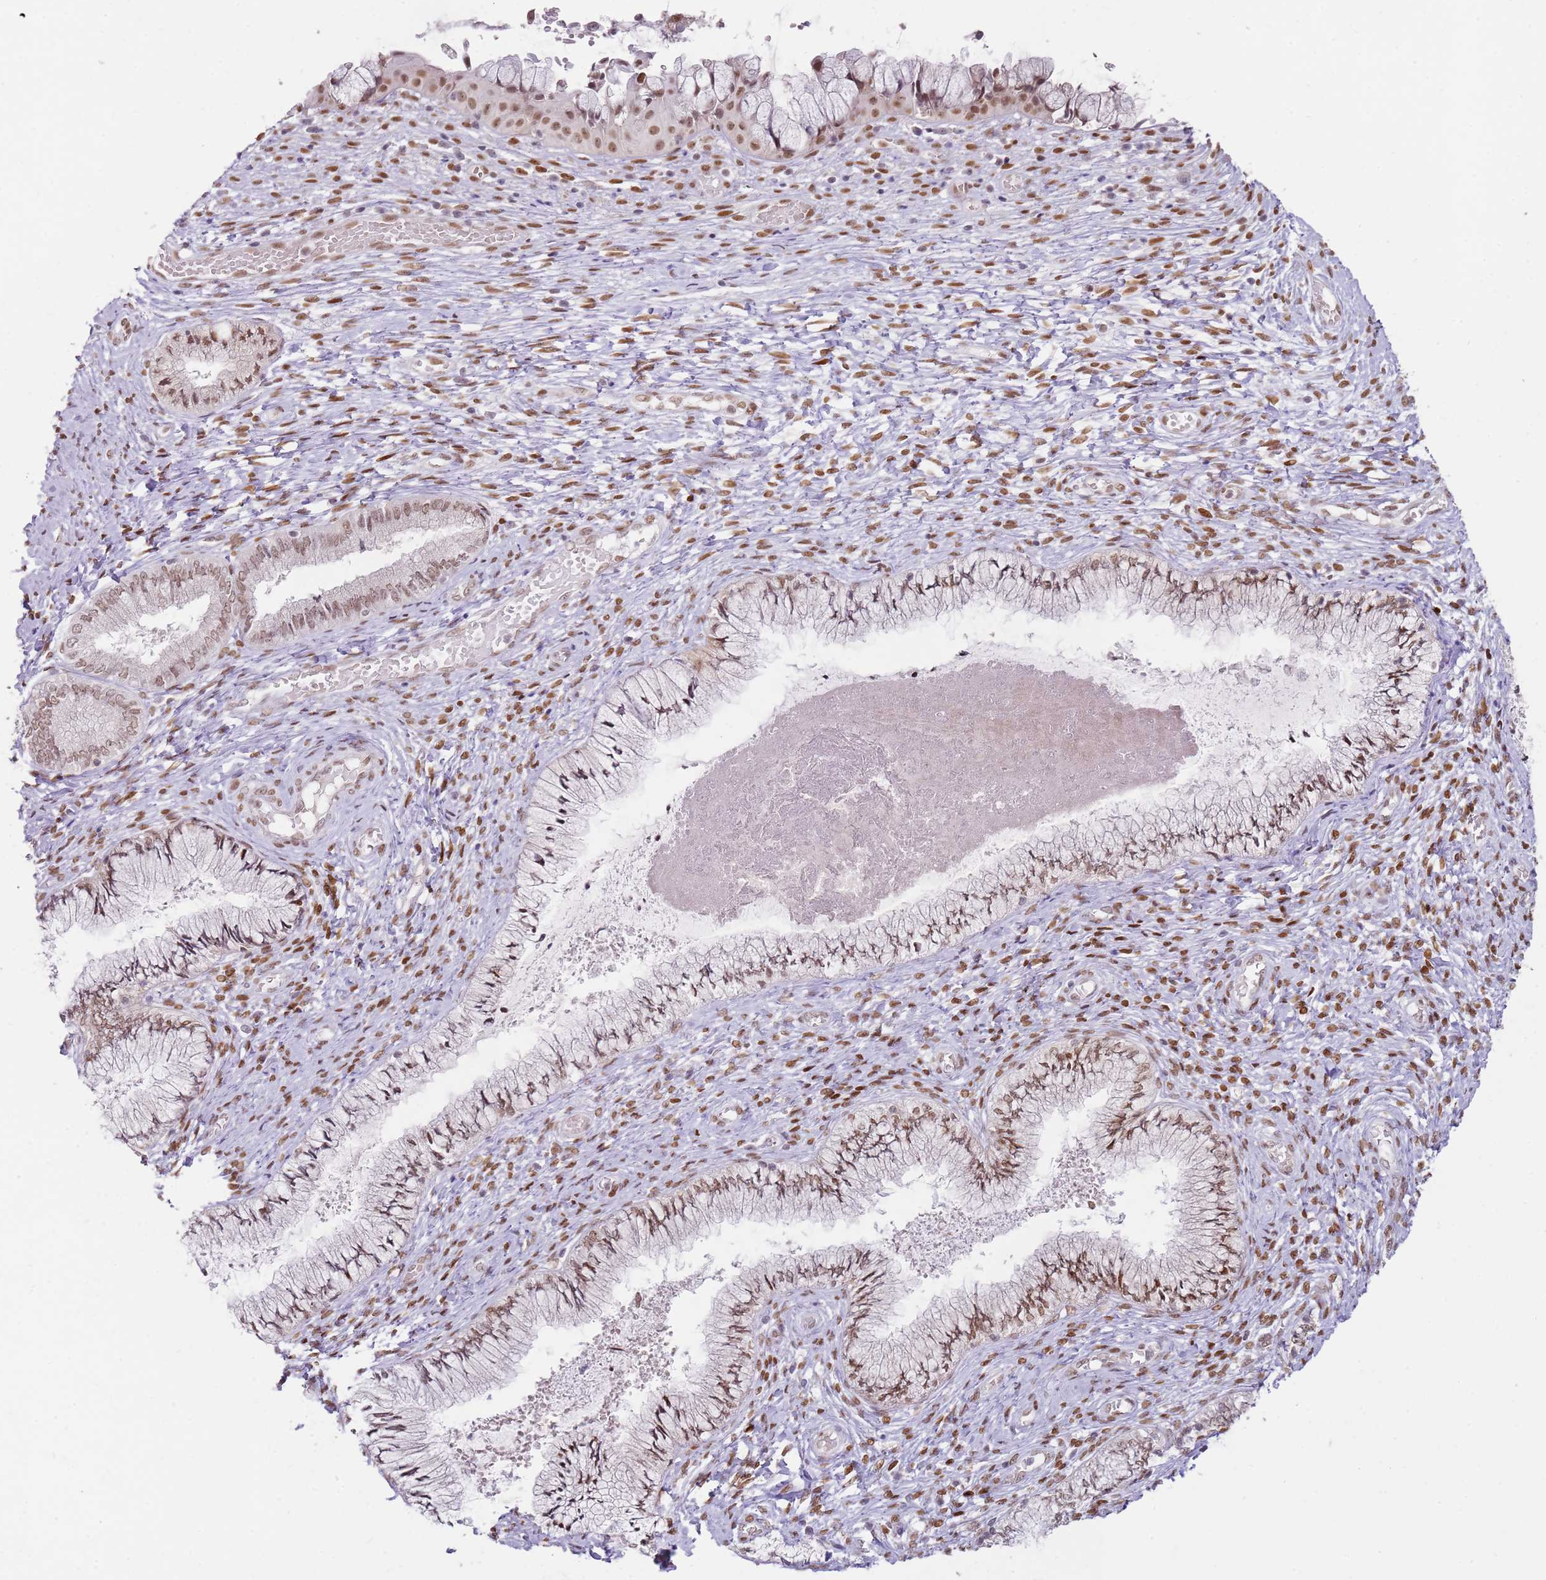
{"staining": {"intensity": "moderate", "quantity": ">75%", "location": "nuclear"}, "tissue": "cervix", "cell_type": "Glandular cells", "image_type": "normal", "snomed": [{"axis": "morphology", "description": "Normal tissue, NOS"}, {"axis": "topography", "description": "Cervix"}], "caption": "Brown immunohistochemical staining in unremarkable cervix reveals moderate nuclear expression in approximately >75% of glandular cells. (Brightfield microscopy of DAB IHC at high magnification).", "gene": "PHC2", "patient": {"sex": "female", "age": 42}}